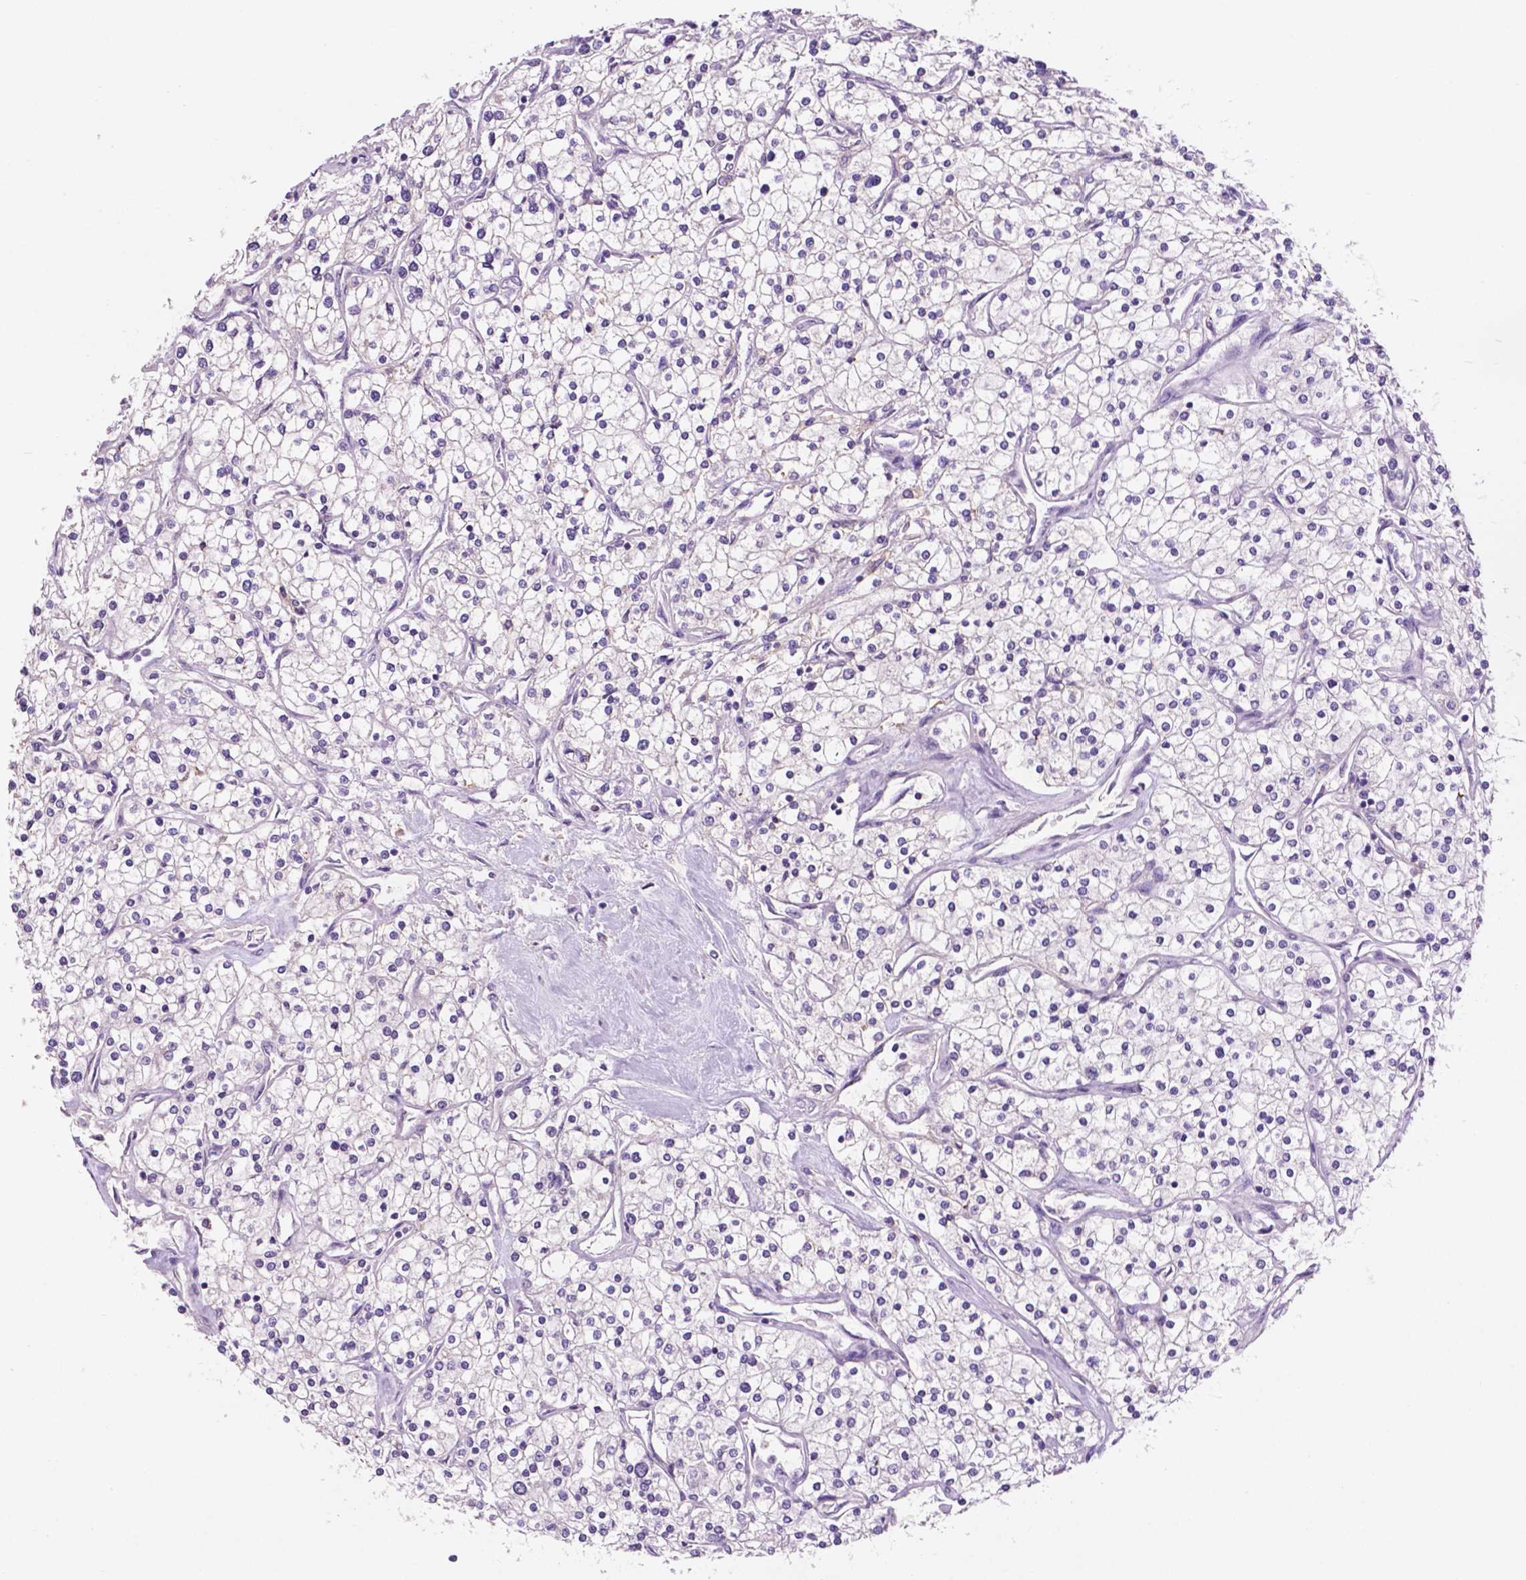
{"staining": {"intensity": "negative", "quantity": "none", "location": "none"}, "tissue": "renal cancer", "cell_type": "Tumor cells", "image_type": "cancer", "snomed": [{"axis": "morphology", "description": "Adenocarcinoma, NOS"}, {"axis": "topography", "description": "Kidney"}], "caption": "This is a micrograph of immunohistochemistry staining of renal cancer, which shows no staining in tumor cells. (DAB IHC visualized using brightfield microscopy, high magnification).", "gene": "PLSCR1", "patient": {"sex": "male", "age": 80}}